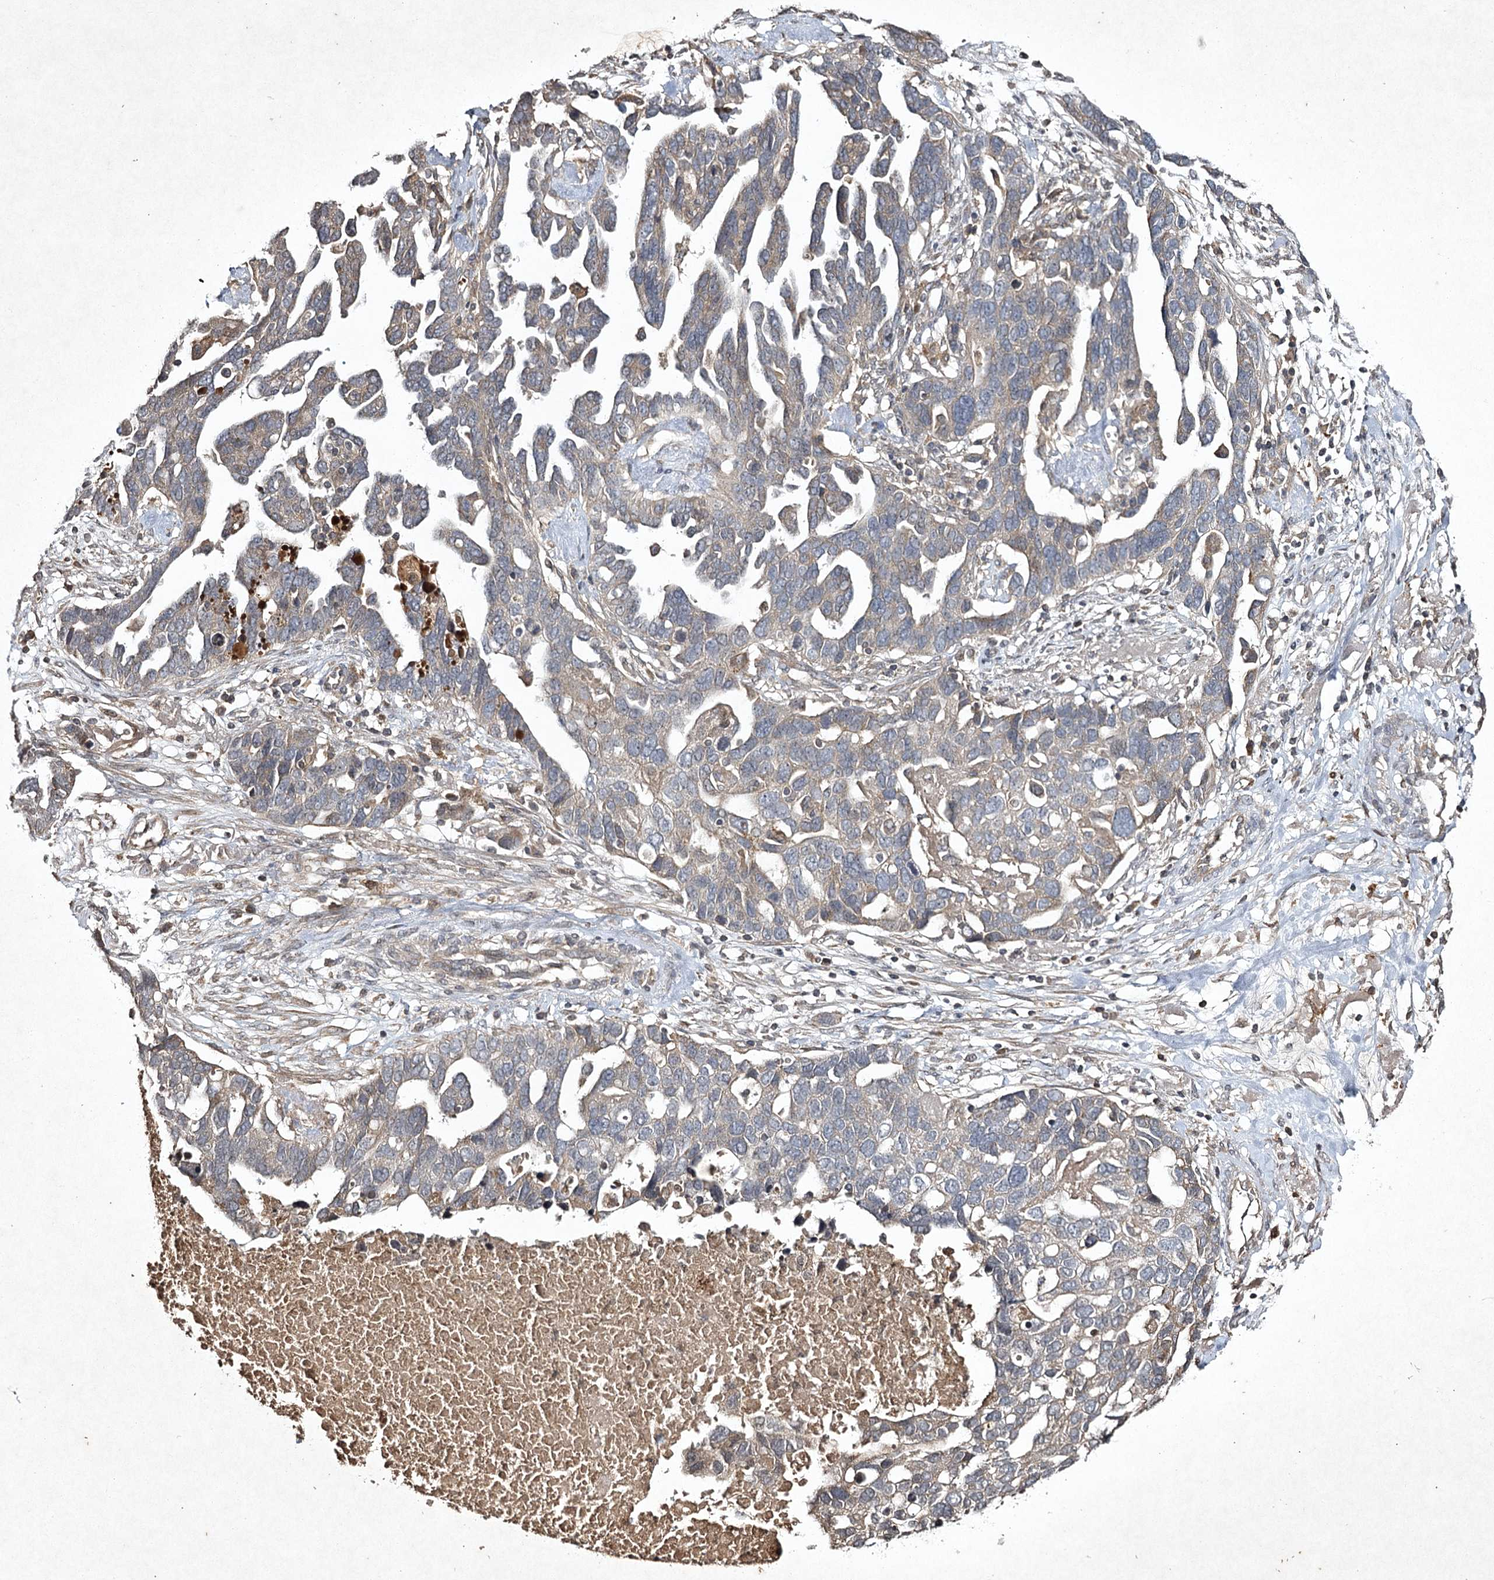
{"staining": {"intensity": "weak", "quantity": "<25%", "location": "cytoplasmic/membranous"}, "tissue": "ovarian cancer", "cell_type": "Tumor cells", "image_type": "cancer", "snomed": [{"axis": "morphology", "description": "Cystadenocarcinoma, serous, NOS"}, {"axis": "topography", "description": "Ovary"}], "caption": "Immunohistochemistry of ovarian cancer (serous cystadenocarcinoma) exhibits no positivity in tumor cells.", "gene": "CYP2B6", "patient": {"sex": "female", "age": 54}}